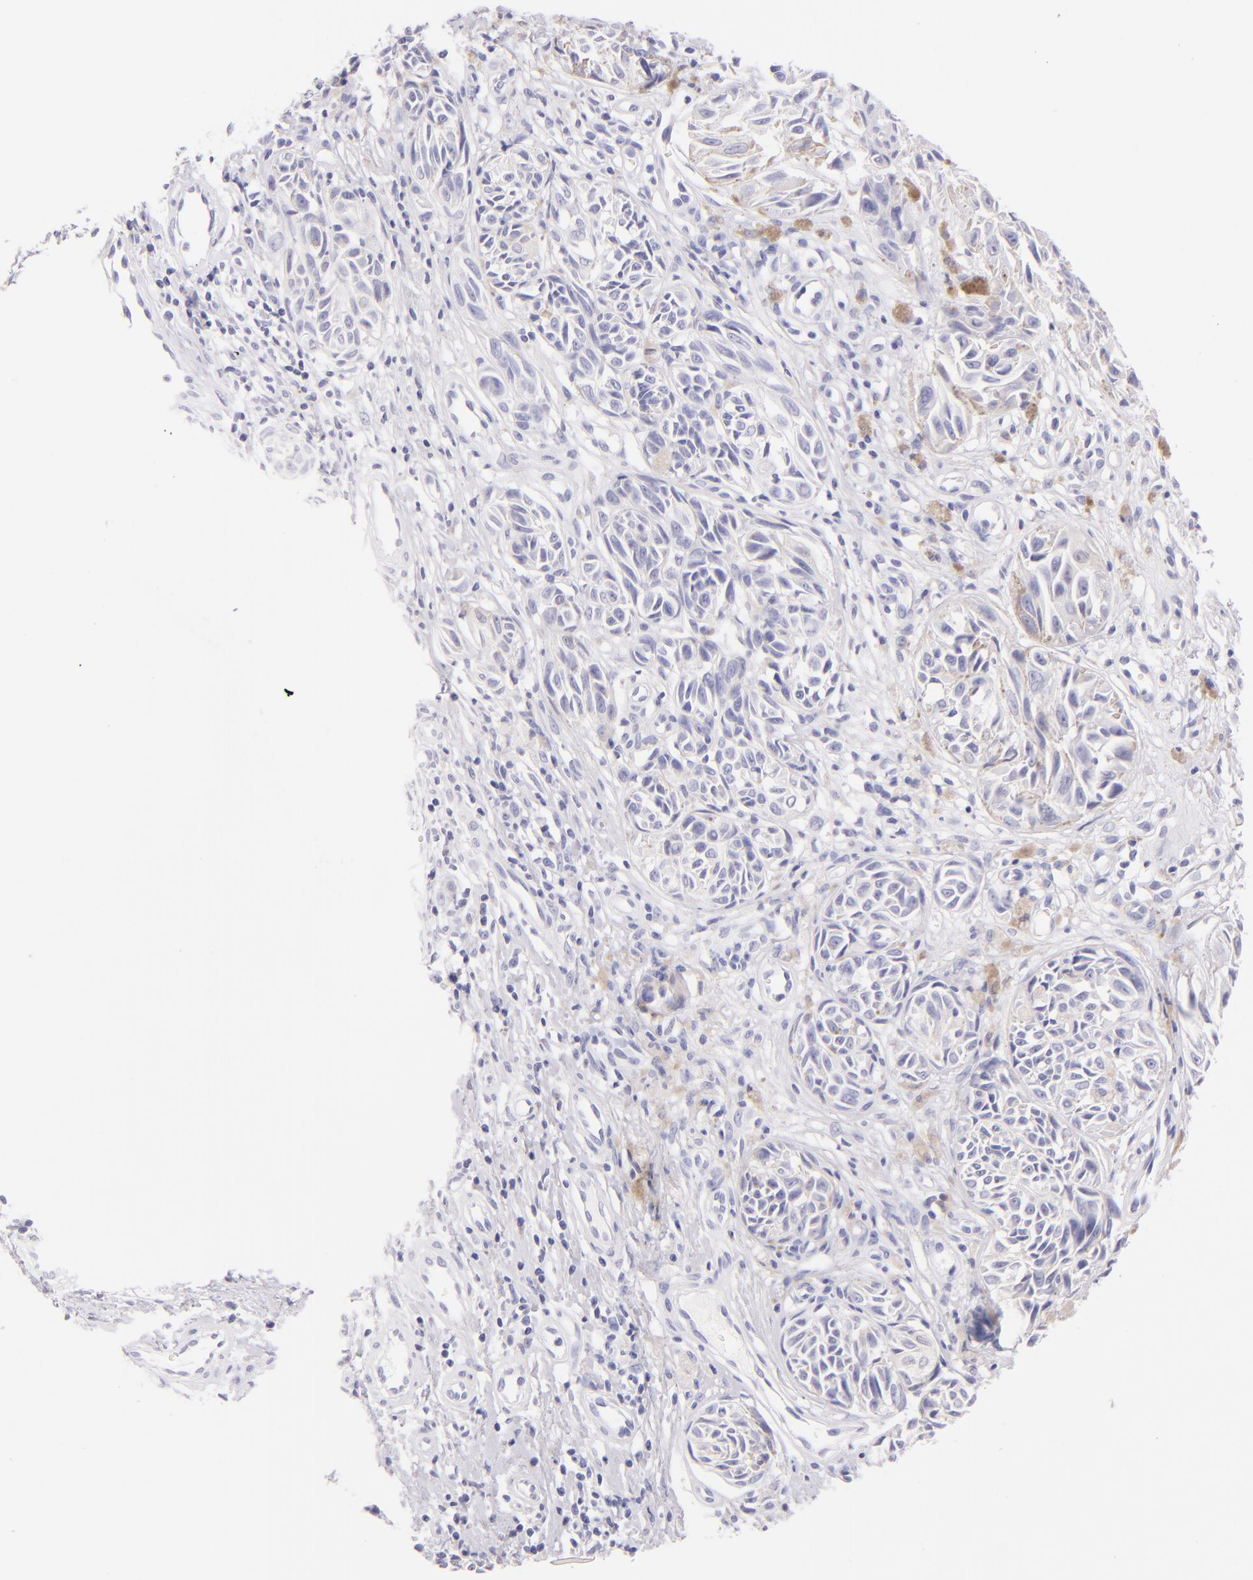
{"staining": {"intensity": "negative", "quantity": "none", "location": "none"}, "tissue": "melanoma", "cell_type": "Tumor cells", "image_type": "cancer", "snomed": [{"axis": "morphology", "description": "Malignant melanoma, NOS"}, {"axis": "topography", "description": "Skin"}], "caption": "High magnification brightfield microscopy of malignant melanoma stained with DAB (3,3'-diaminobenzidine) (brown) and counterstained with hematoxylin (blue): tumor cells show no significant expression.", "gene": "SDC1", "patient": {"sex": "male", "age": 67}}